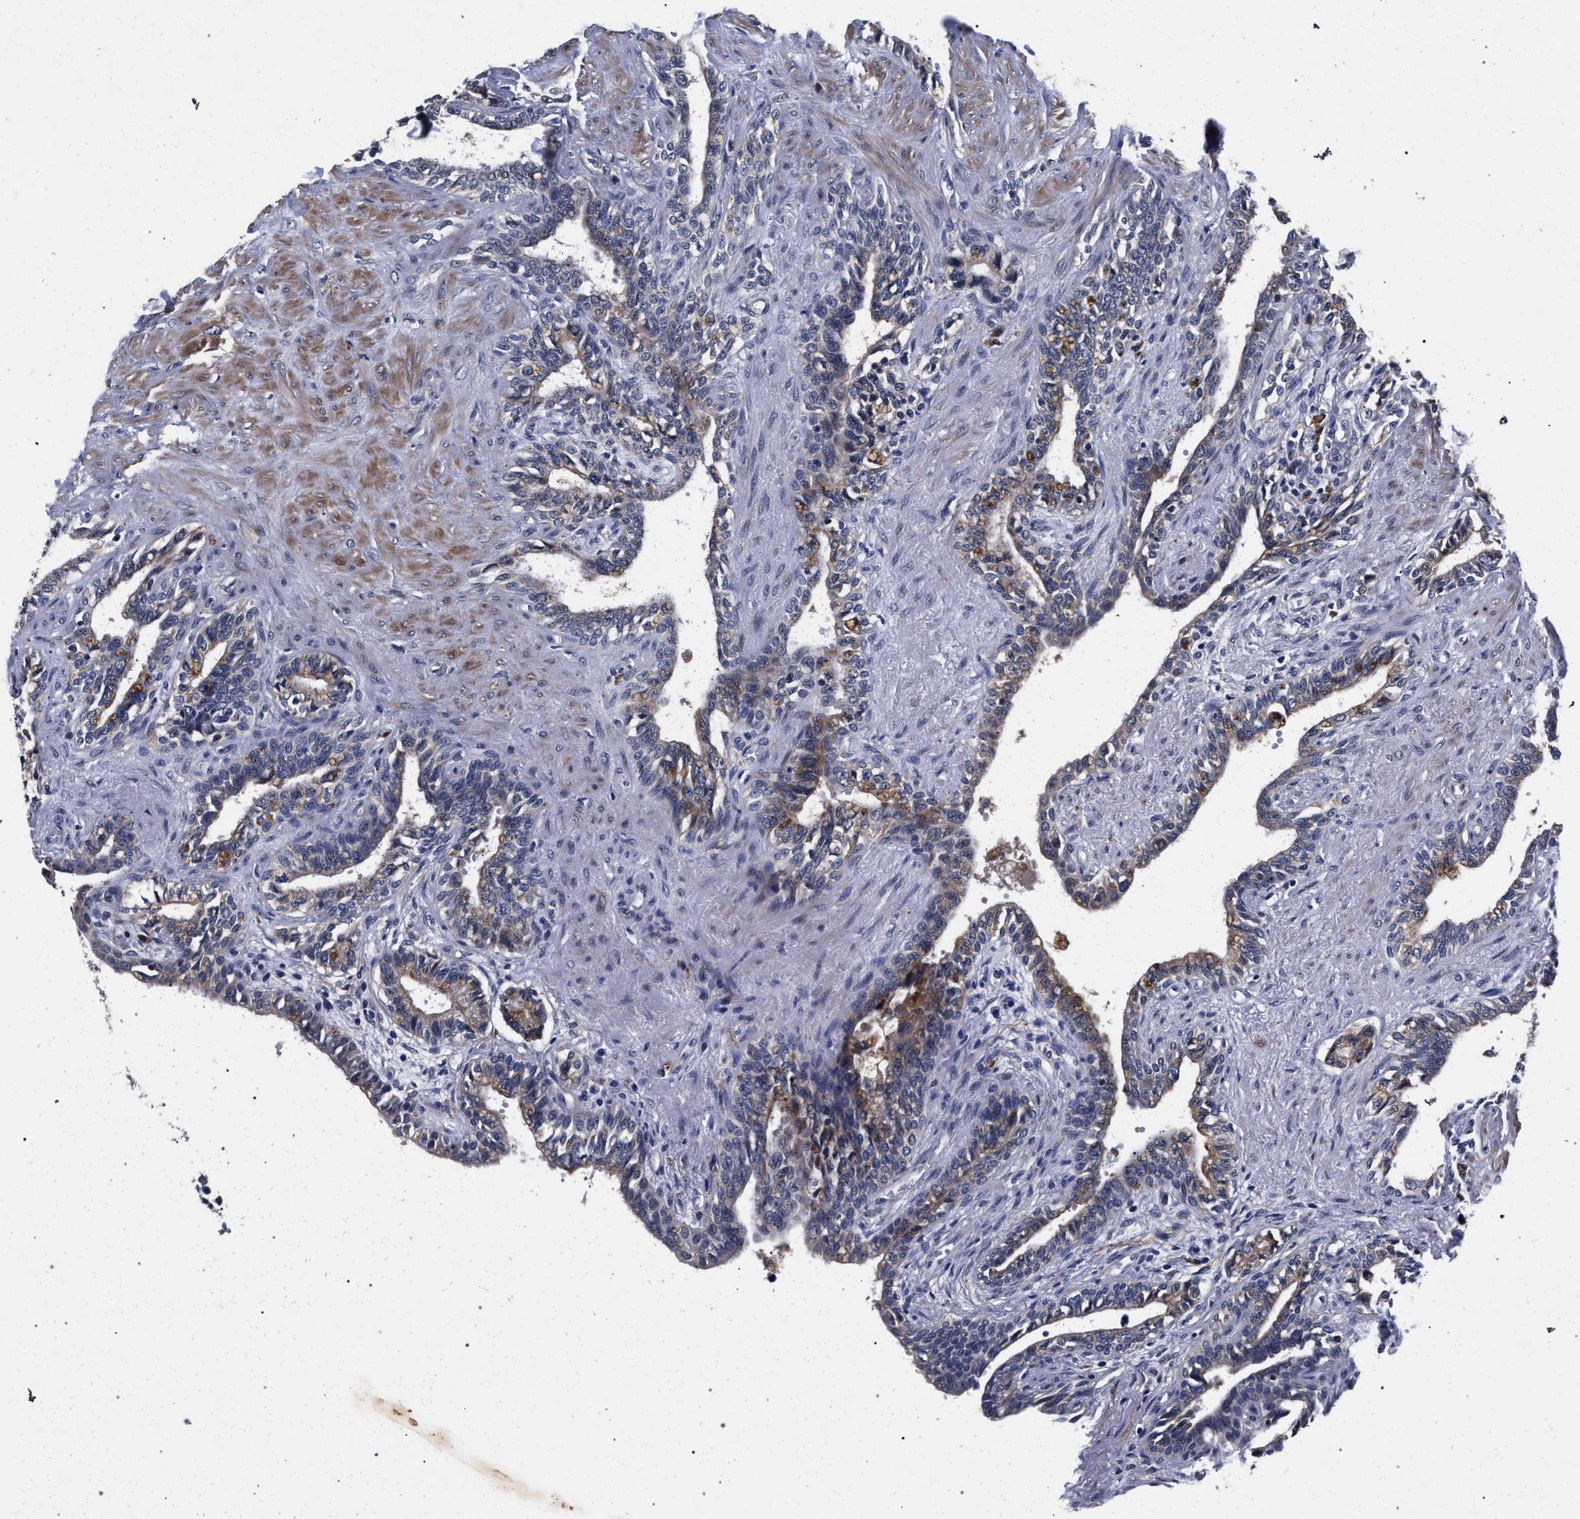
{"staining": {"intensity": "moderate", "quantity": "25%-75%", "location": "cytoplasmic/membranous"}, "tissue": "seminal vesicle", "cell_type": "Glandular cells", "image_type": "normal", "snomed": [{"axis": "morphology", "description": "Normal tissue, NOS"}, {"axis": "morphology", "description": "Adenocarcinoma, High grade"}, {"axis": "topography", "description": "Prostate"}, {"axis": "topography", "description": "Seminal veicle"}], "caption": "High-magnification brightfield microscopy of benign seminal vesicle stained with DAB (brown) and counterstained with hematoxylin (blue). glandular cells exhibit moderate cytoplasmic/membranous positivity is present in approximately25%-75% of cells.", "gene": "CFAP95", "patient": {"sex": "male", "age": 55}}